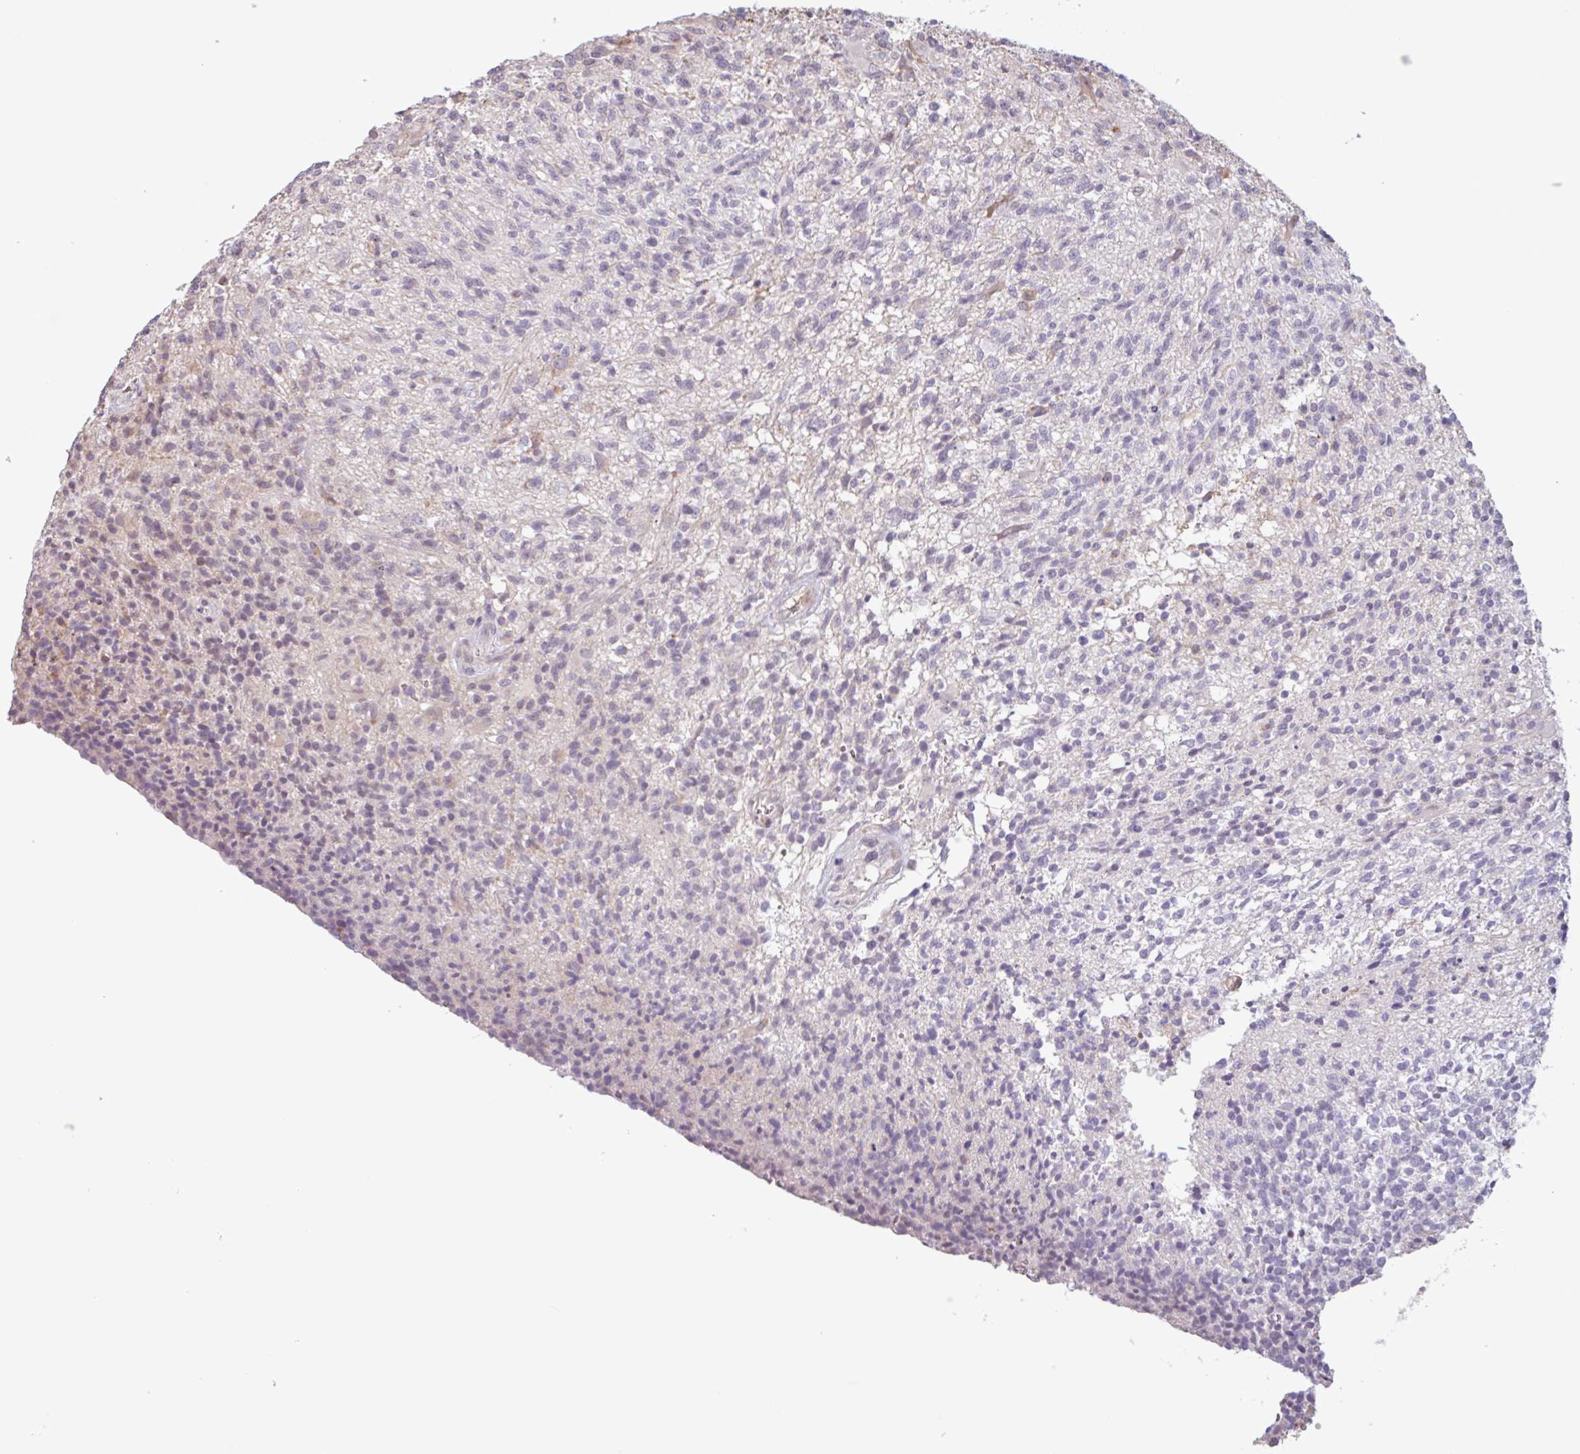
{"staining": {"intensity": "negative", "quantity": "none", "location": "none"}, "tissue": "glioma", "cell_type": "Tumor cells", "image_type": "cancer", "snomed": [{"axis": "morphology", "description": "Glioma, malignant, High grade"}, {"axis": "topography", "description": "Brain"}], "caption": "The image reveals no staining of tumor cells in malignant glioma (high-grade). The staining is performed using DAB brown chromogen with nuclei counter-stained in using hematoxylin.", "gene": "TAF1D", "patient": {"sex": "male", "age": 56}}